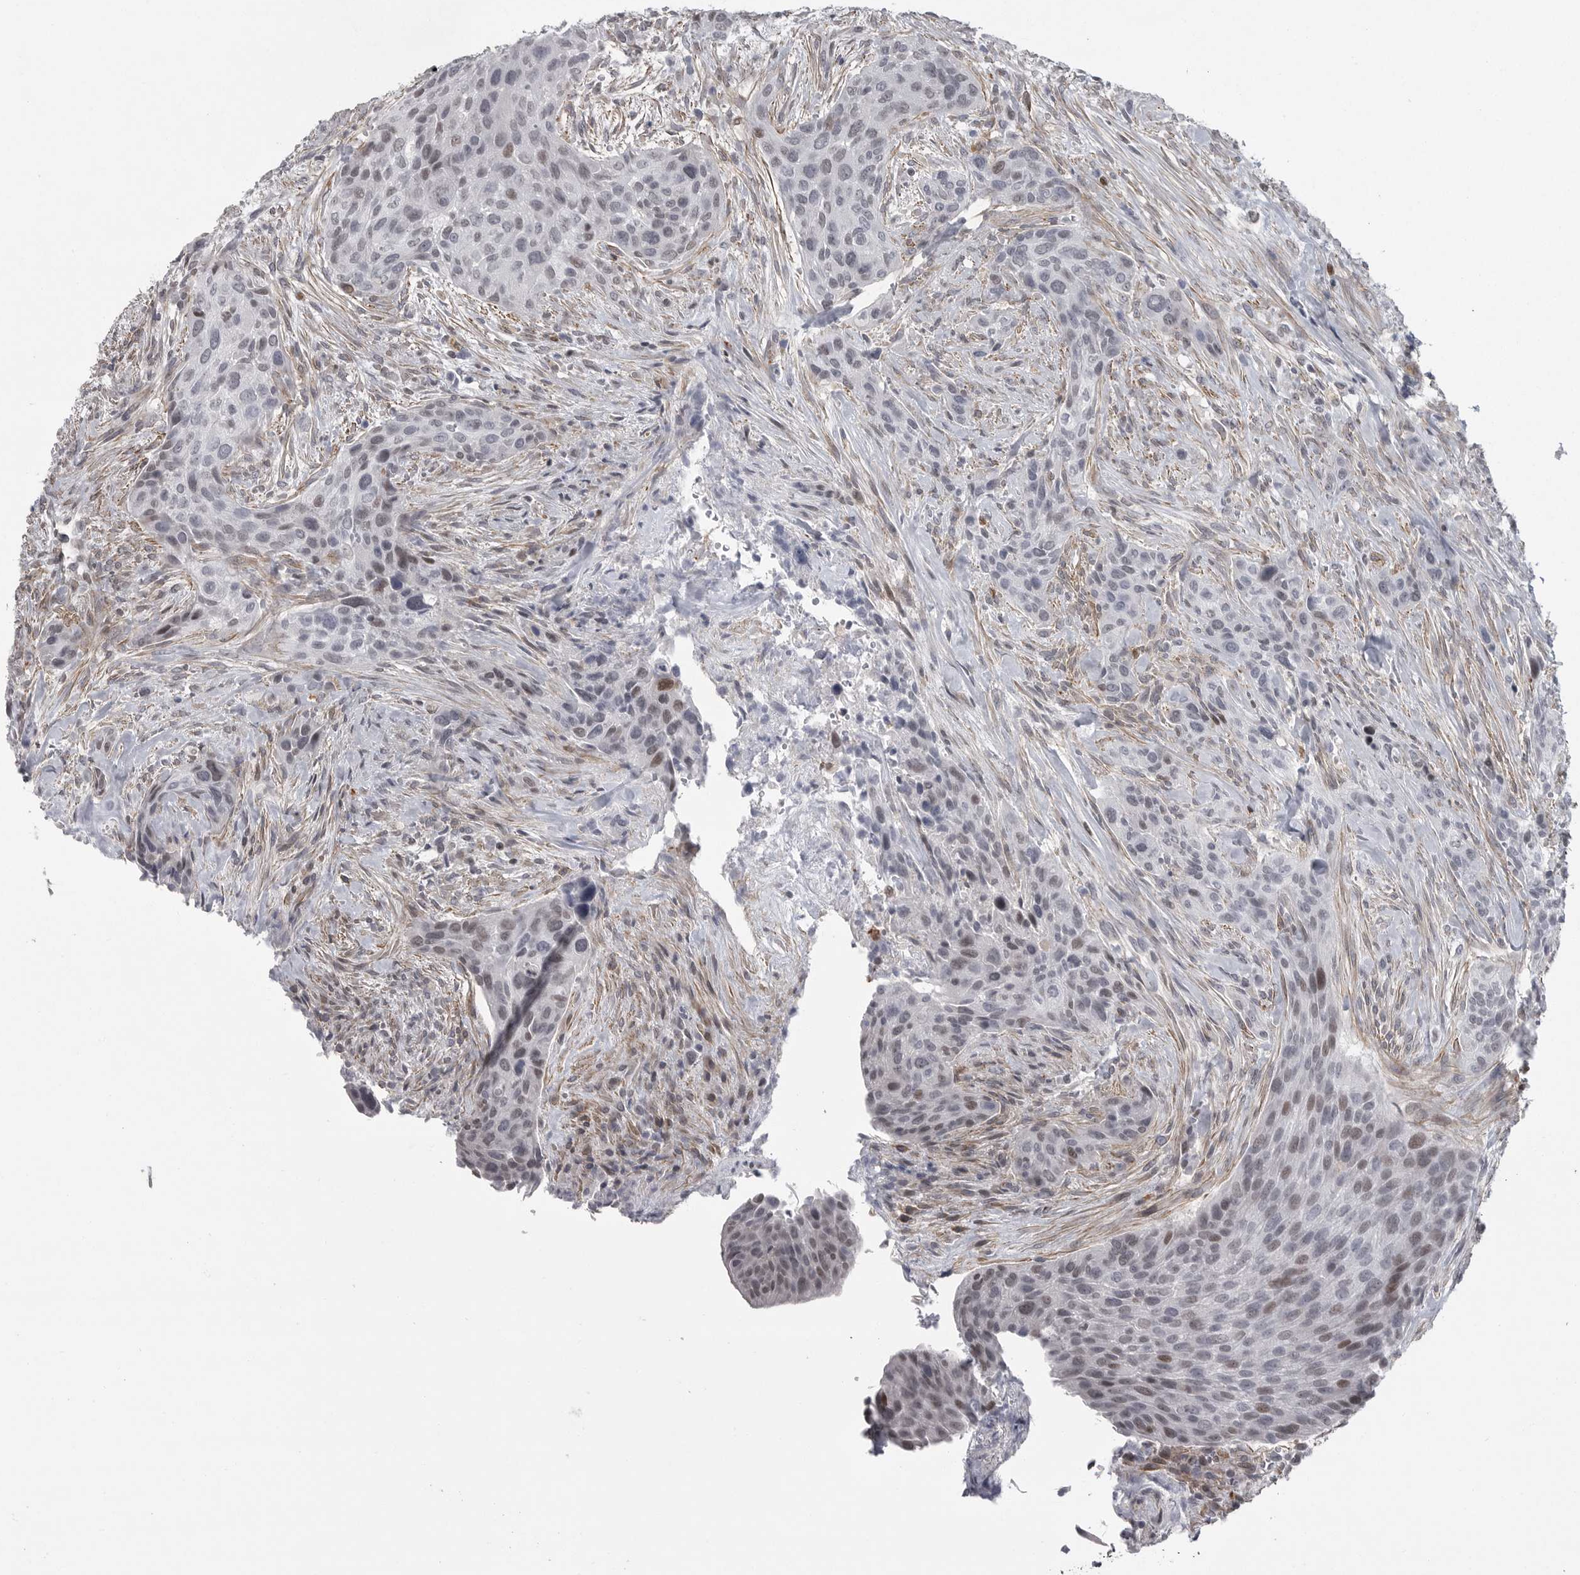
{"staining": {"intensity": "weak", "quantity": "<25%", "location": "nuclear"}, "tissue": "urothelial cancer", "cell_type": "Tumor cells", "image_type": "cancer", "snomed": [{"axis": "morphology", "description": "Urothelial carcinoma, High grade"}, {"axis": "topography", "description": "Urinary bladder"}], "caption": "High magnification brightfield microscopy of high-grade urothelial carcinoma stained with DAB (brown) and counterstained with hematoxylin (blue): tumor cells show no significant positivity.", "gene": "HMGN3", "patient": {"sex": "male", "age": 35}}